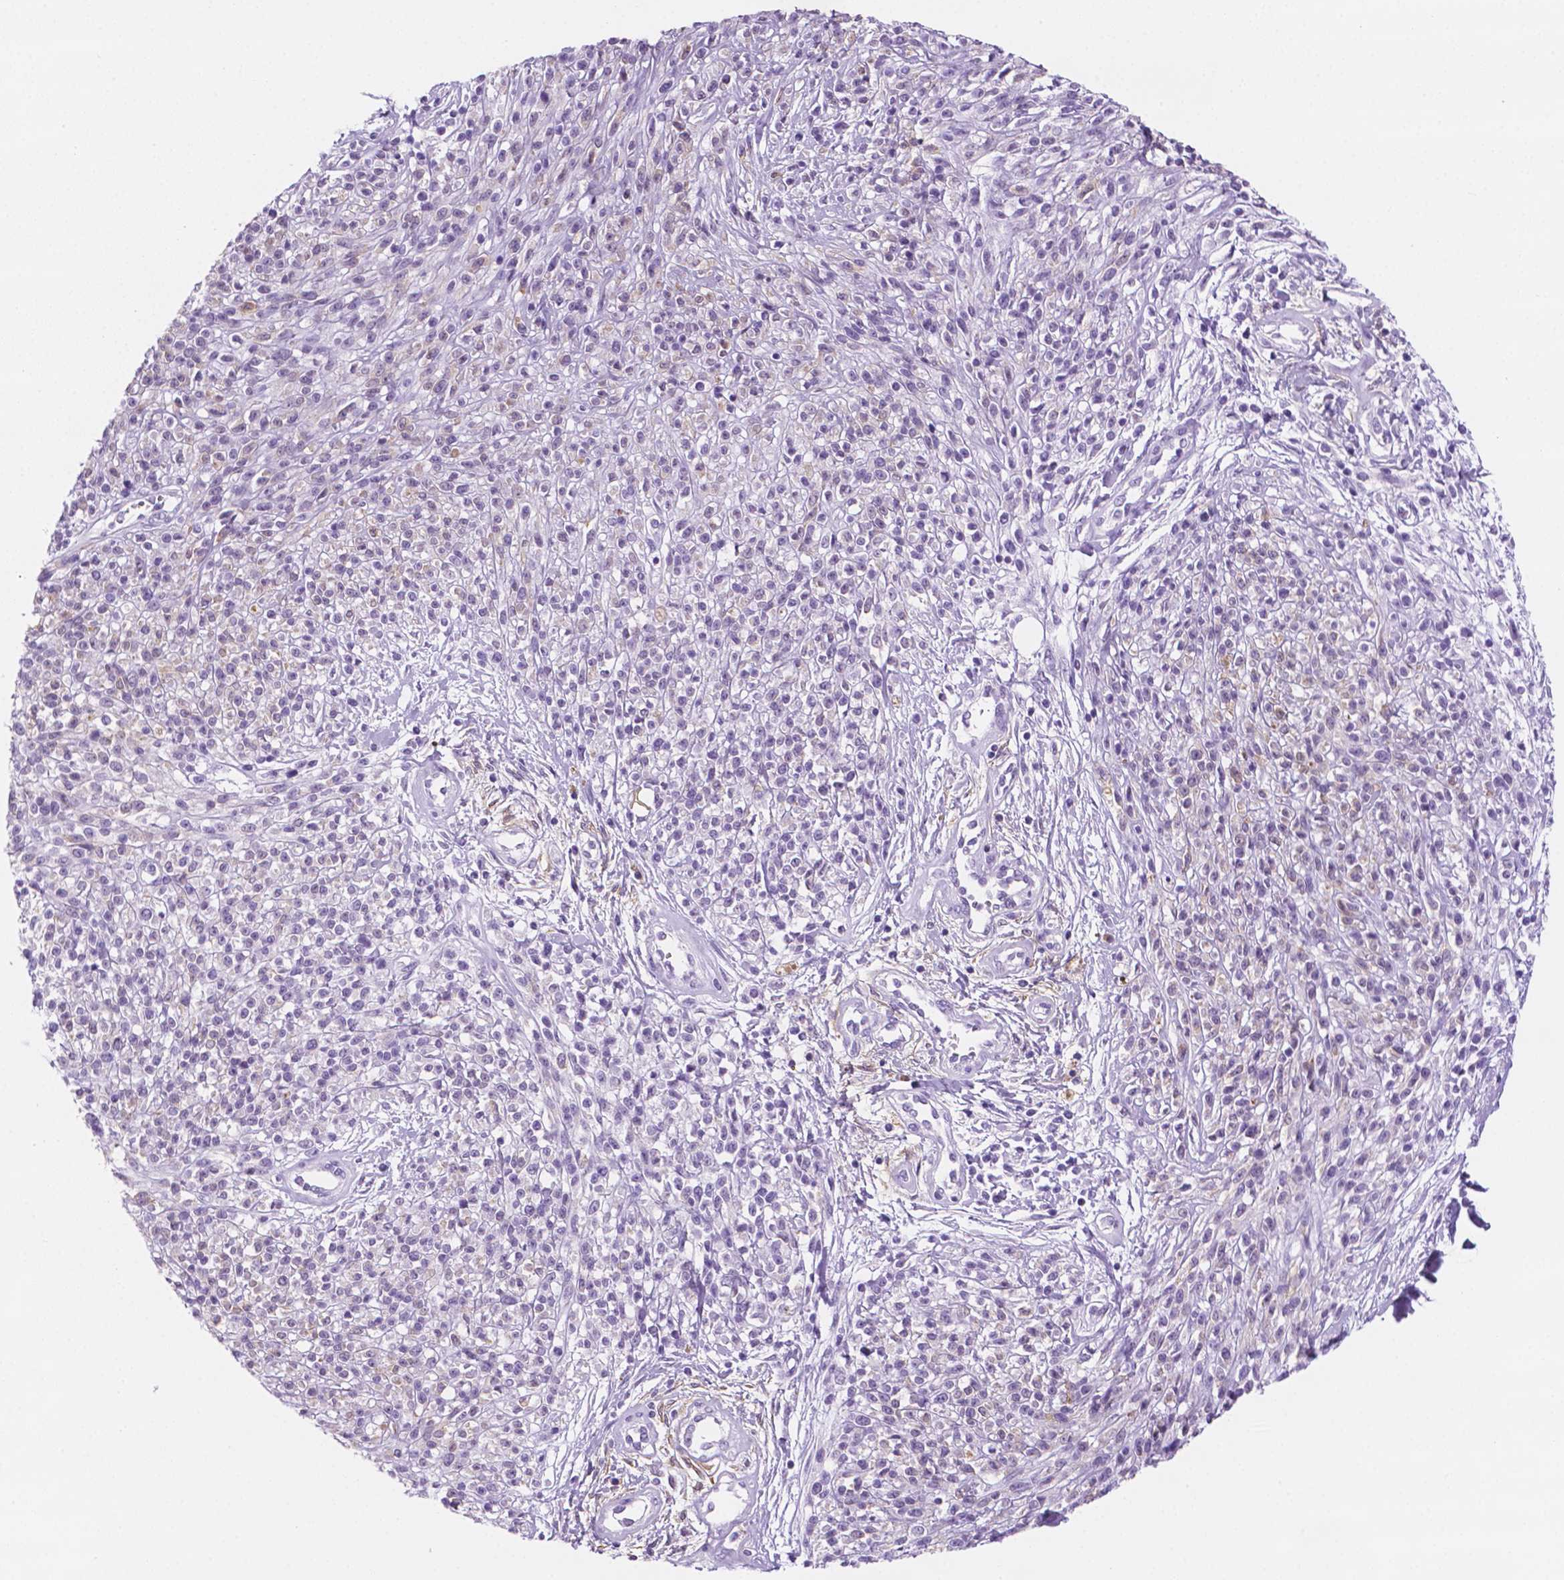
{"staining": {"intensity": "negative", "quantity": "none", "location": "none"}, "tissue": "melanoma", "cell_type": "Tumor cells", "image_type": "cancer", "snomed": [{"axis": "morphology", "description": "Malignant melanoma, NOS"}, {"axis": "topography", "description": "Skin"}, {"axis": "topography", "description": "Skin of trunk"}], "caption": "Histopathology image shows no protein positivity in tumor cells of melanoma tissue.", "gene": "PPL", "patient": {"sex": "male", "age": 74}}